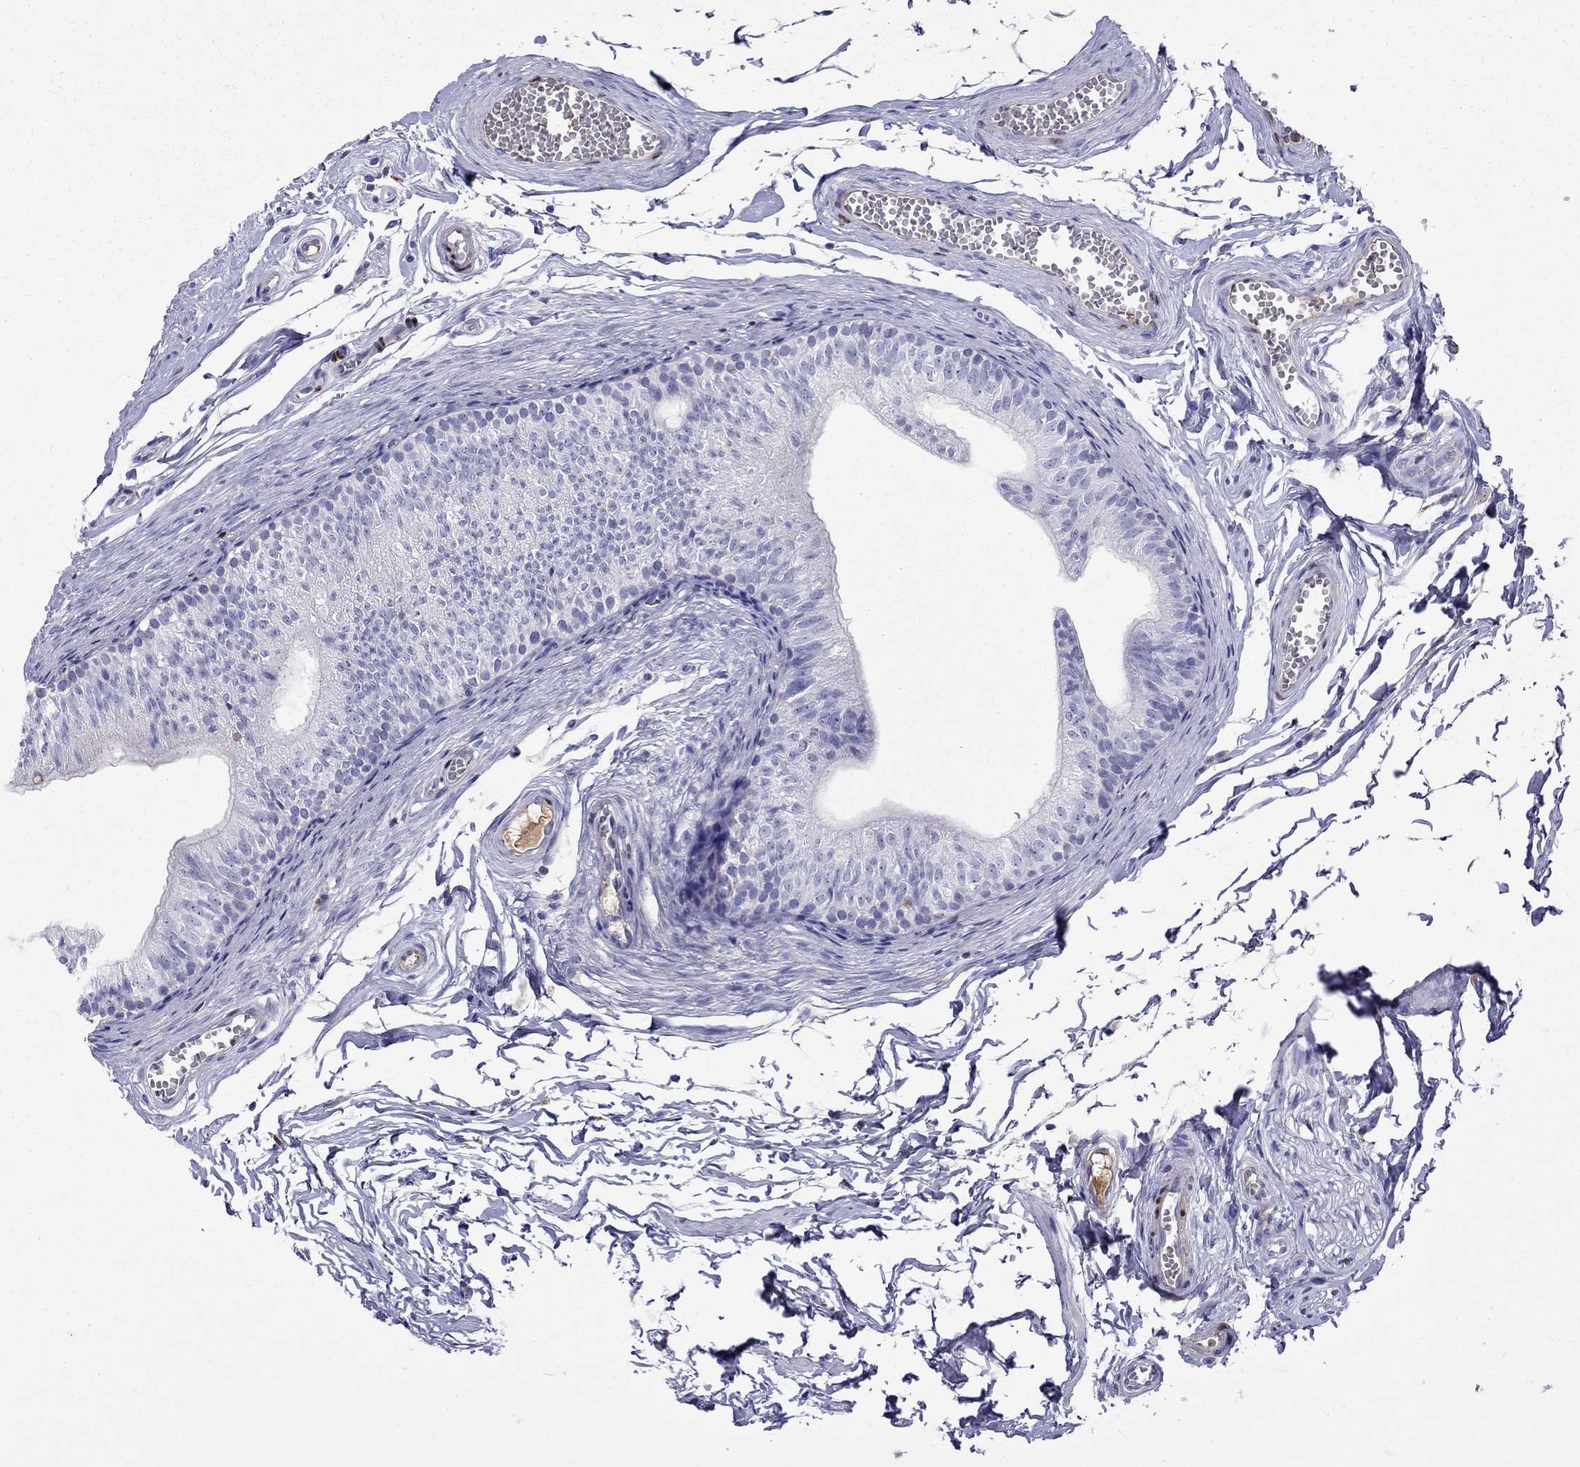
{"staining": {"intensity": "negative", "quantity": "none", "location": "none"}, "tissue": "epididymis", "cell_type": "Glandular cells", "image_type": "normal", "snomed": [{"axis": "morphology", "description": "Normal tissue, NOS"}, {"axis": "topography", "description": "Epididymis"}], "caption": "Immunohistochemical staining of normal epididymis shows no significant expression in glandular cells.", "gene": "SERPINA3", "patient": {"sex": "male", "age": 22}}